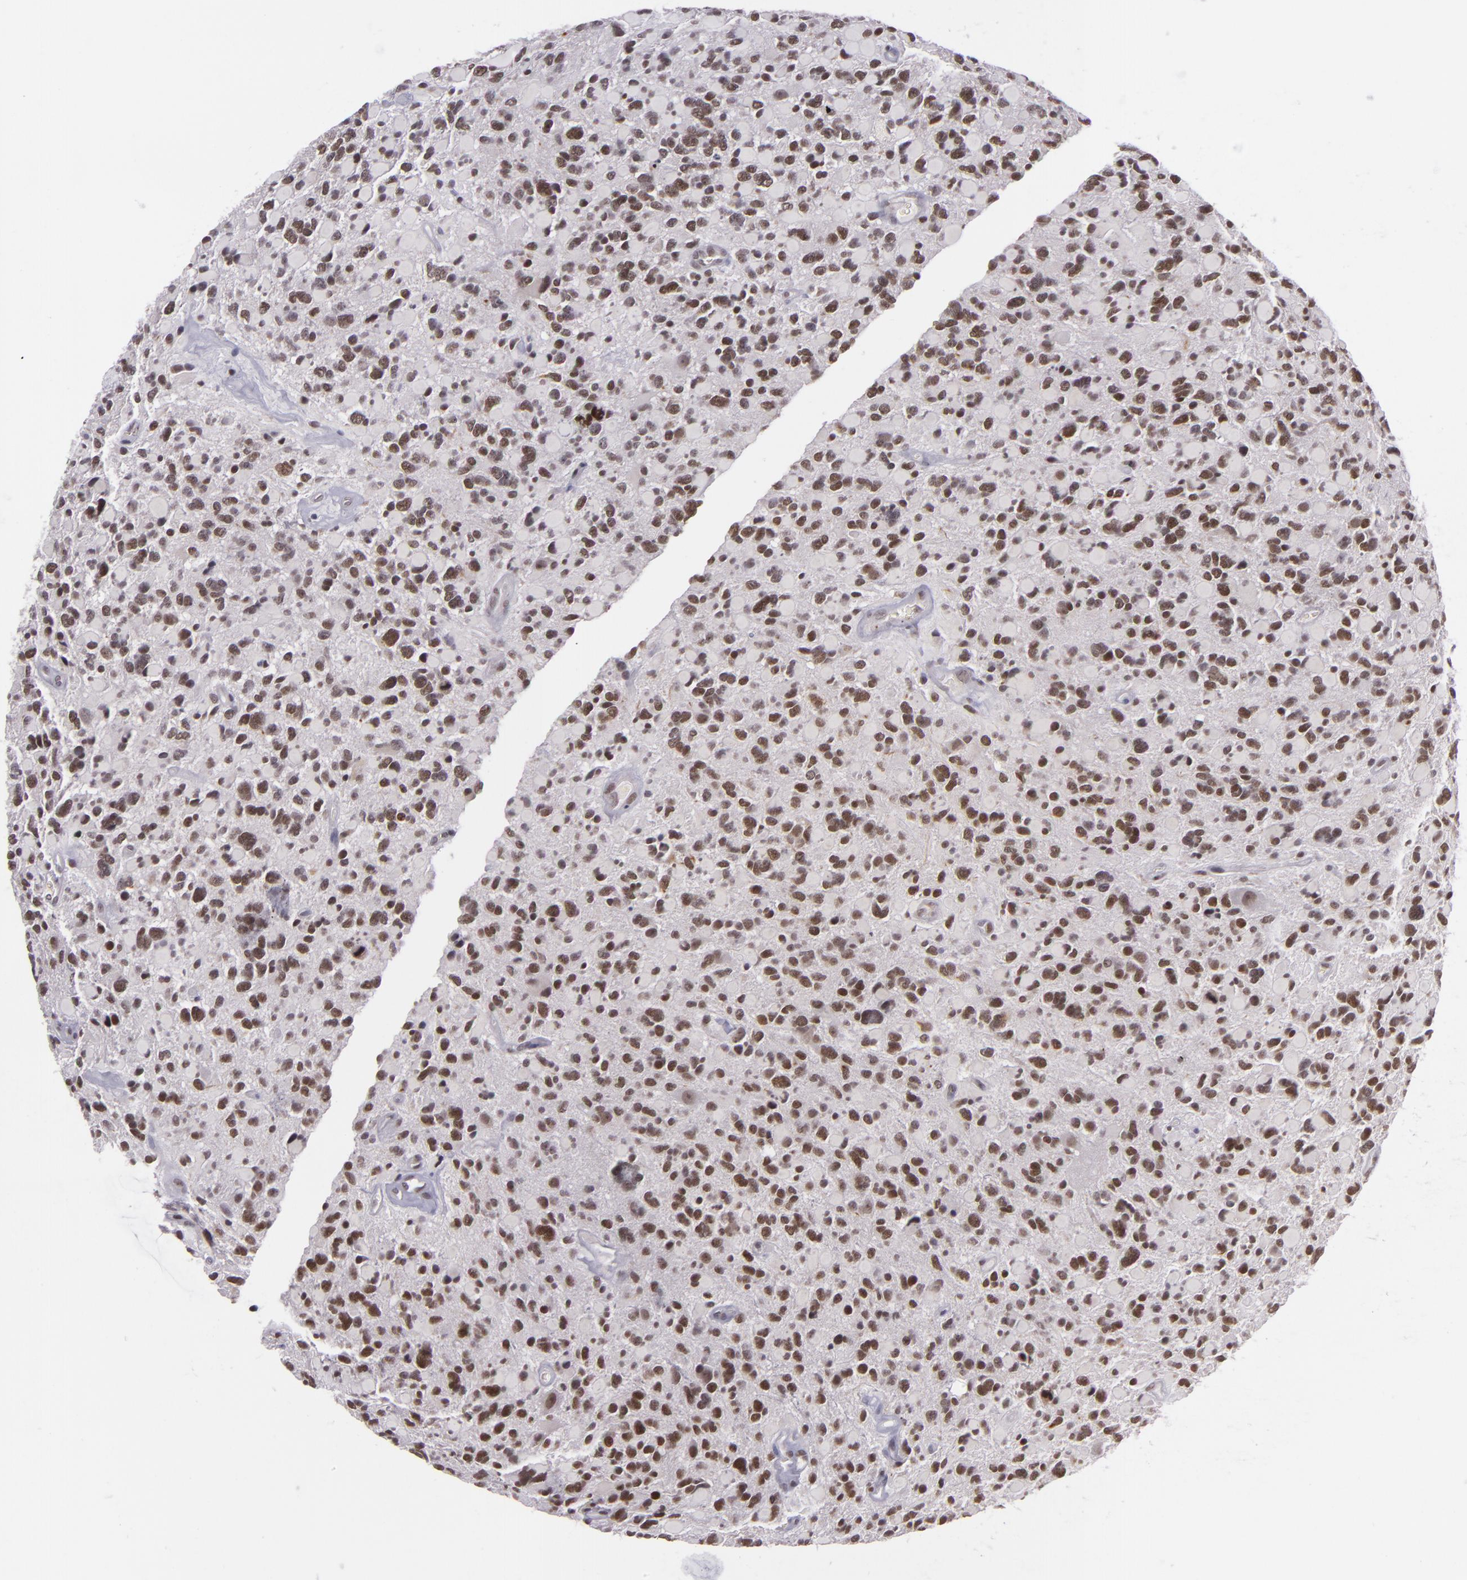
{"staining": {"intensity": "weak", "quantity": ">75%", "location": "nuclear"}, "tissue": "glioma", "cell_type": "Tumor cells", "image_type": "cancer", "snomed": [{"axis": "morphology", "description": "Glioma, malignant, High grade"}, {"axis": "topography", "description": "Brain"}], "caption": "DAB immunohistochemical staining of human high-grade glioma (malignant) reveals weak nuclear protein positivity in approximately >75% of tumor cells. The staining was performed using DAB to visualize the protein expression in brown, while the nuclei were stained in blue with hematoxylin (Magnification: 20x).", "gene": "ZFX", "patient": {"sex": "female", "age": 37}}